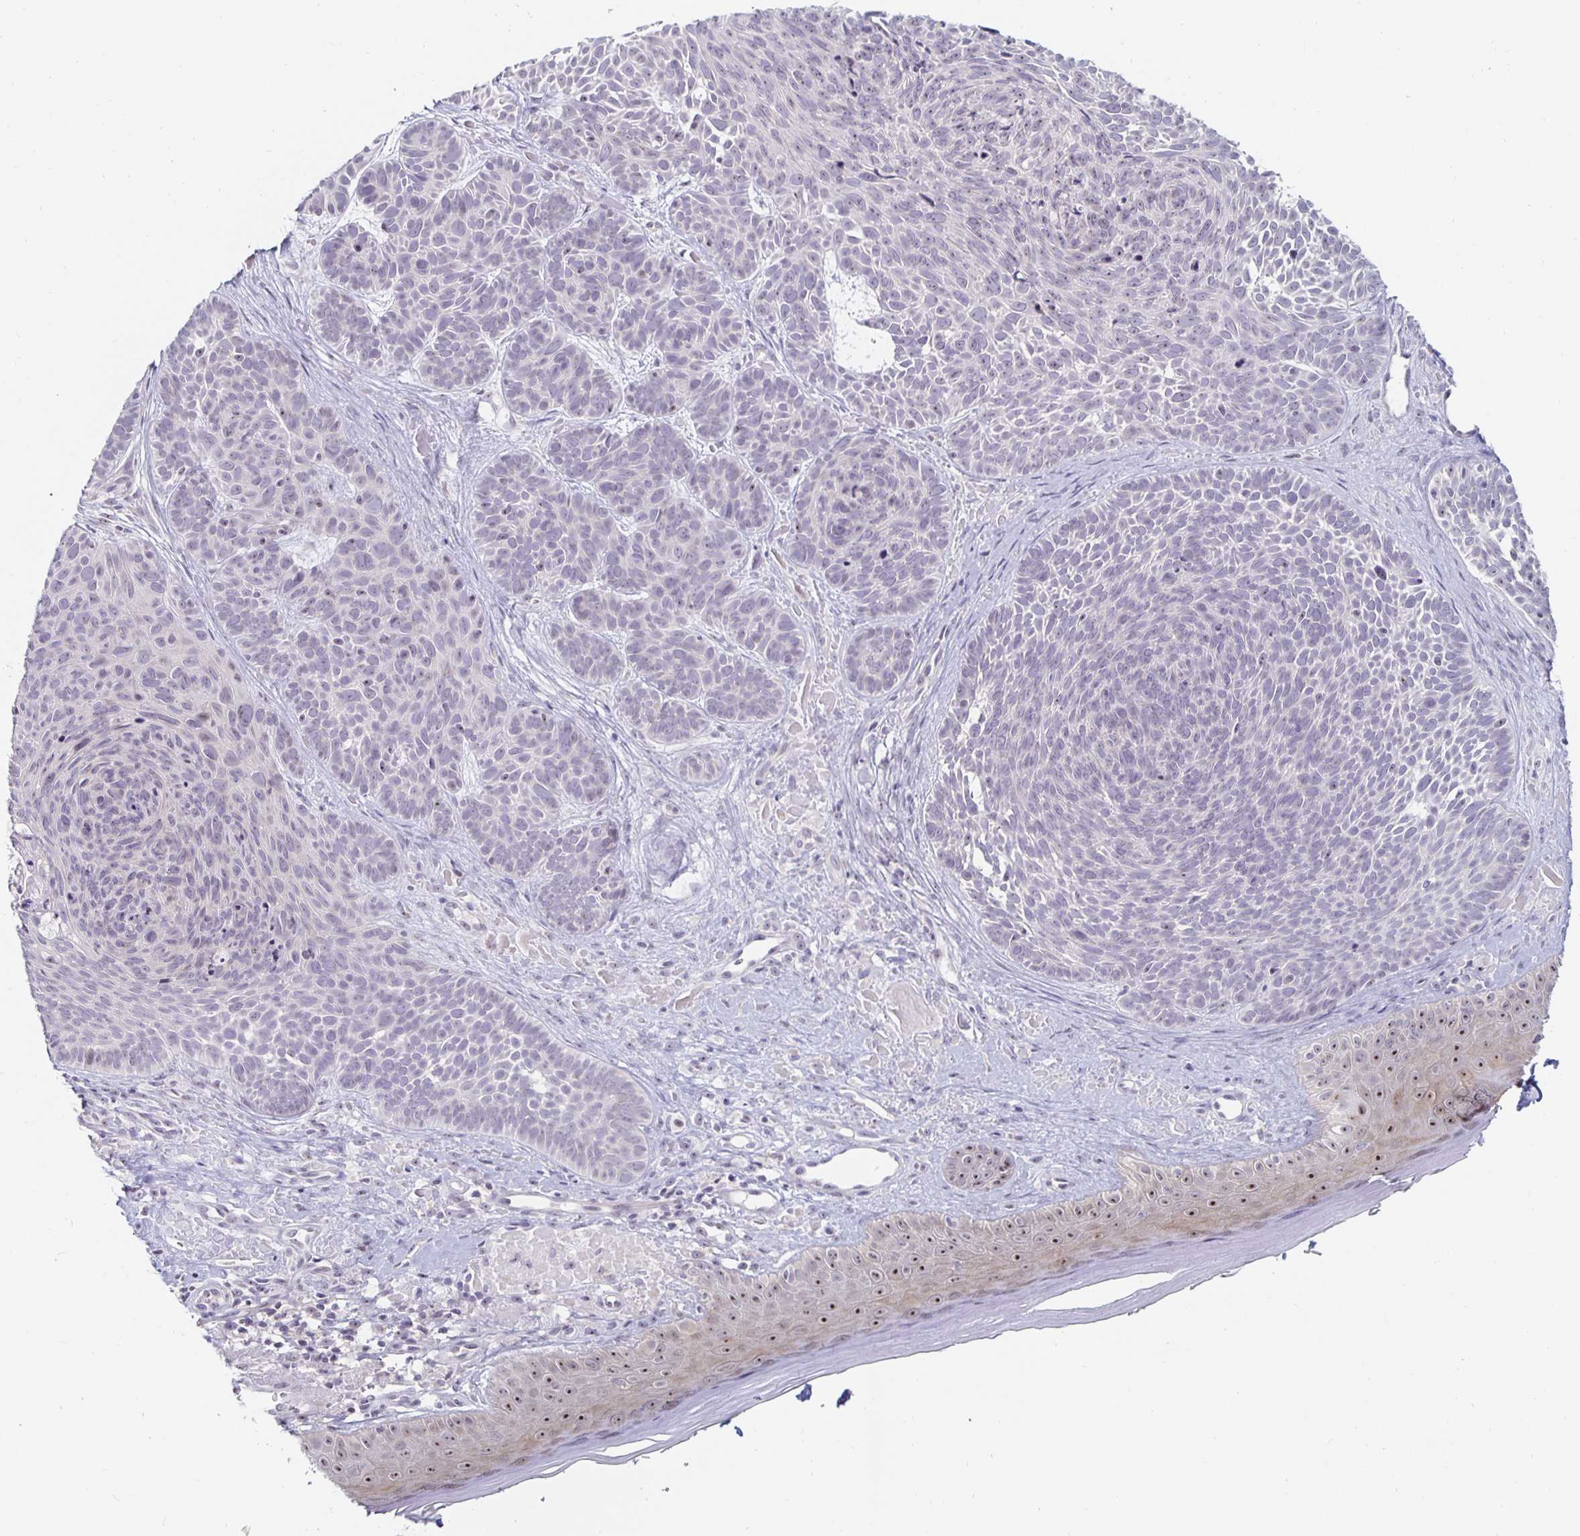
{"staining": {"intensity": "negative", "quantity": "none", "location": "none"}, "tissue": "skin cancer", "cell_type": "Tumor cells", "image_type": "cancer", "snomed": [{"axis": "morphology", "description": "Basal cell carcinoma"}, {"axis": "topography", "description": "Skin"}], "caption": "The micrograph displays no staining of tumor cells in skin cancer (basal cell carcinoma). (Immunohistochemistry, brightfield microscopy, high magnification).", "gene": "NUP85", "patient": {"sex": "male", "age": 81}}